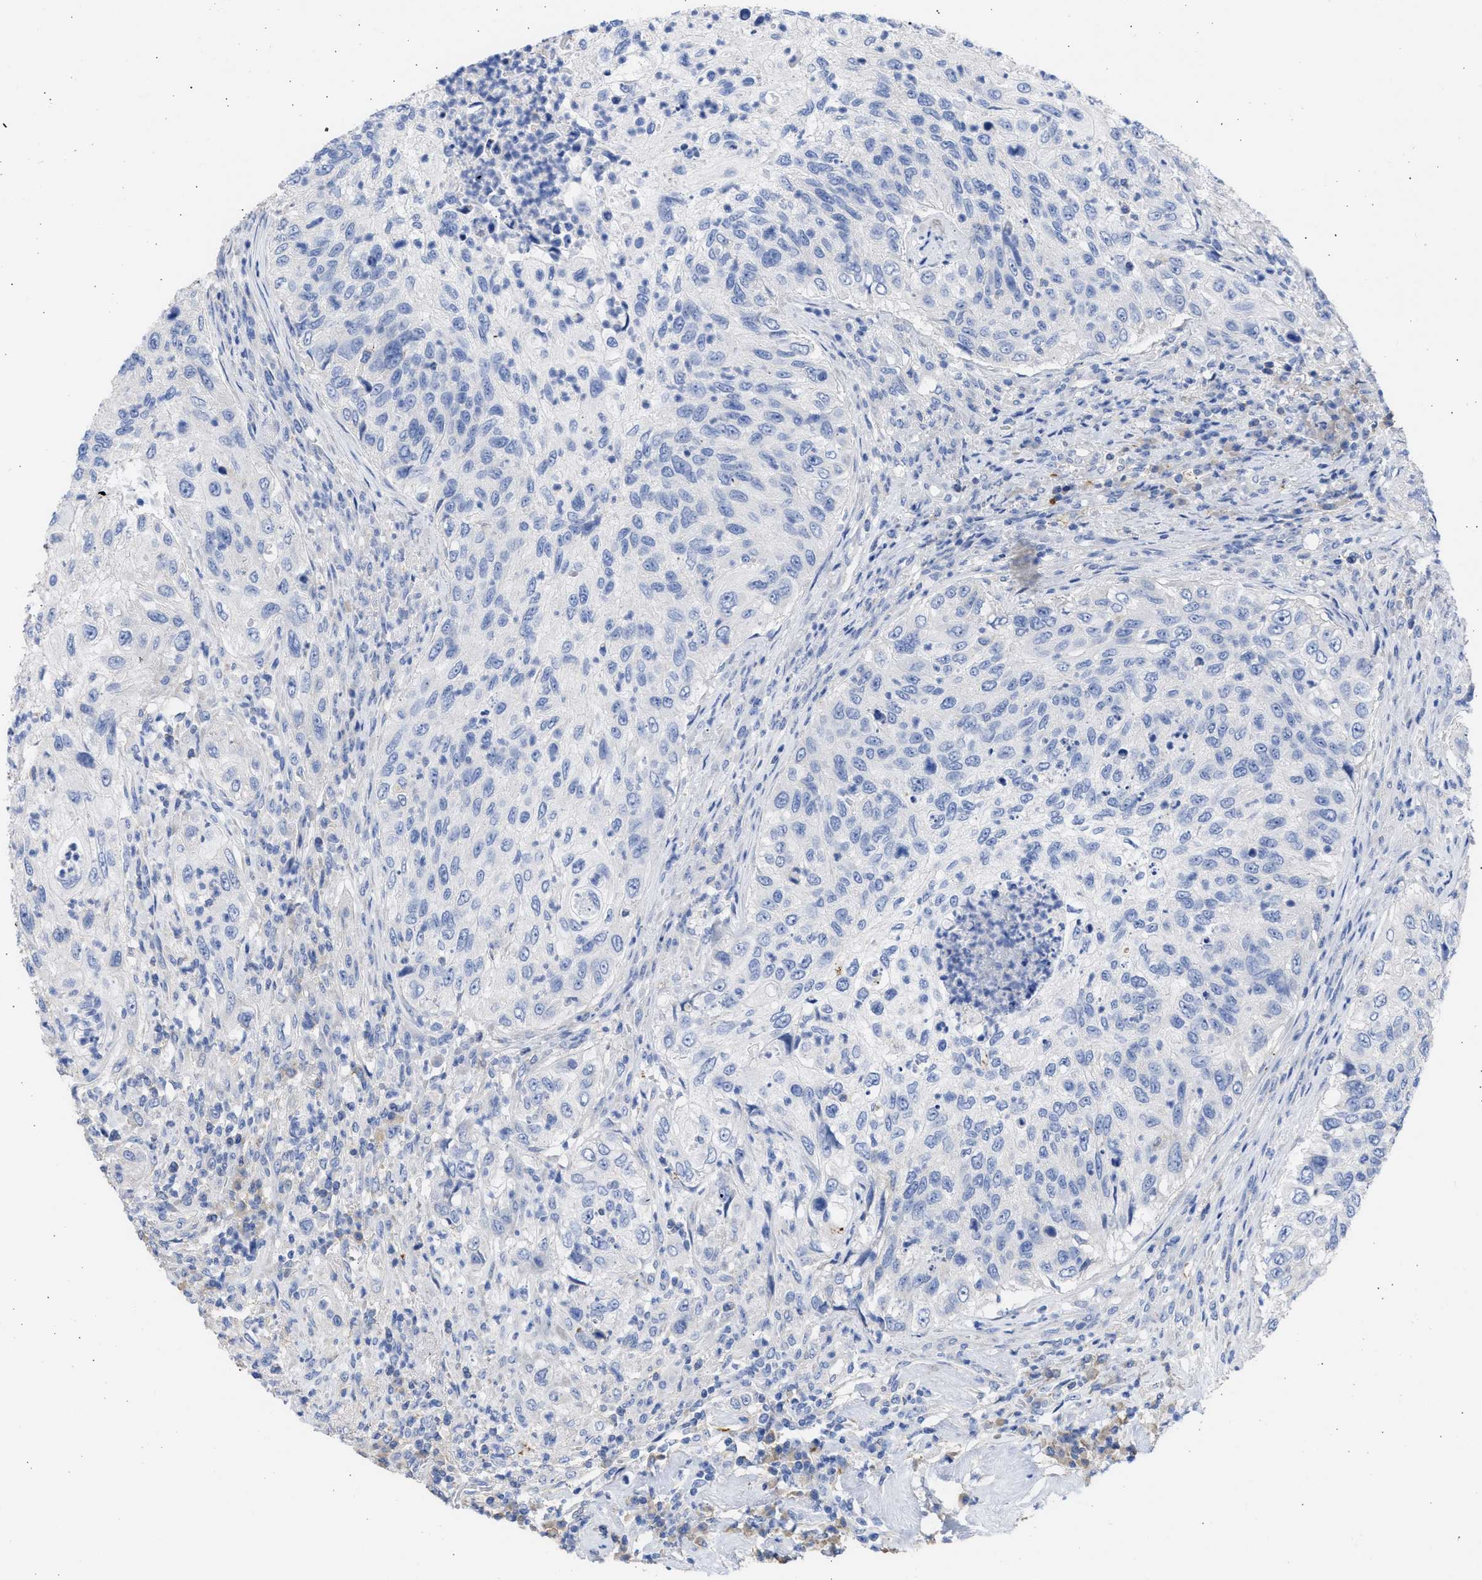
{"staining": {"intensity": "negative", "quantity": "none", "location": "none"}, "tissue": "urothelial cancer", "cell_type": "Tumor cells", "image_type": "cancer", "snomed": [{"axis": "morphology", "description": "Urothelial carcinoma, High grade"}, {"axis": "topography", "description": "Urinary bladder"}], "caption": "Image shows no protein positivity in tumor cells of urothelial cancer tissue. Brightfield microscopy of immunohistochemistry (IHC) stained with DAB (brown) and hematoxylin (blue), captured at high magnification.", "gene": "RSPH1", "patient": {"sex": "female", "age": 60}}